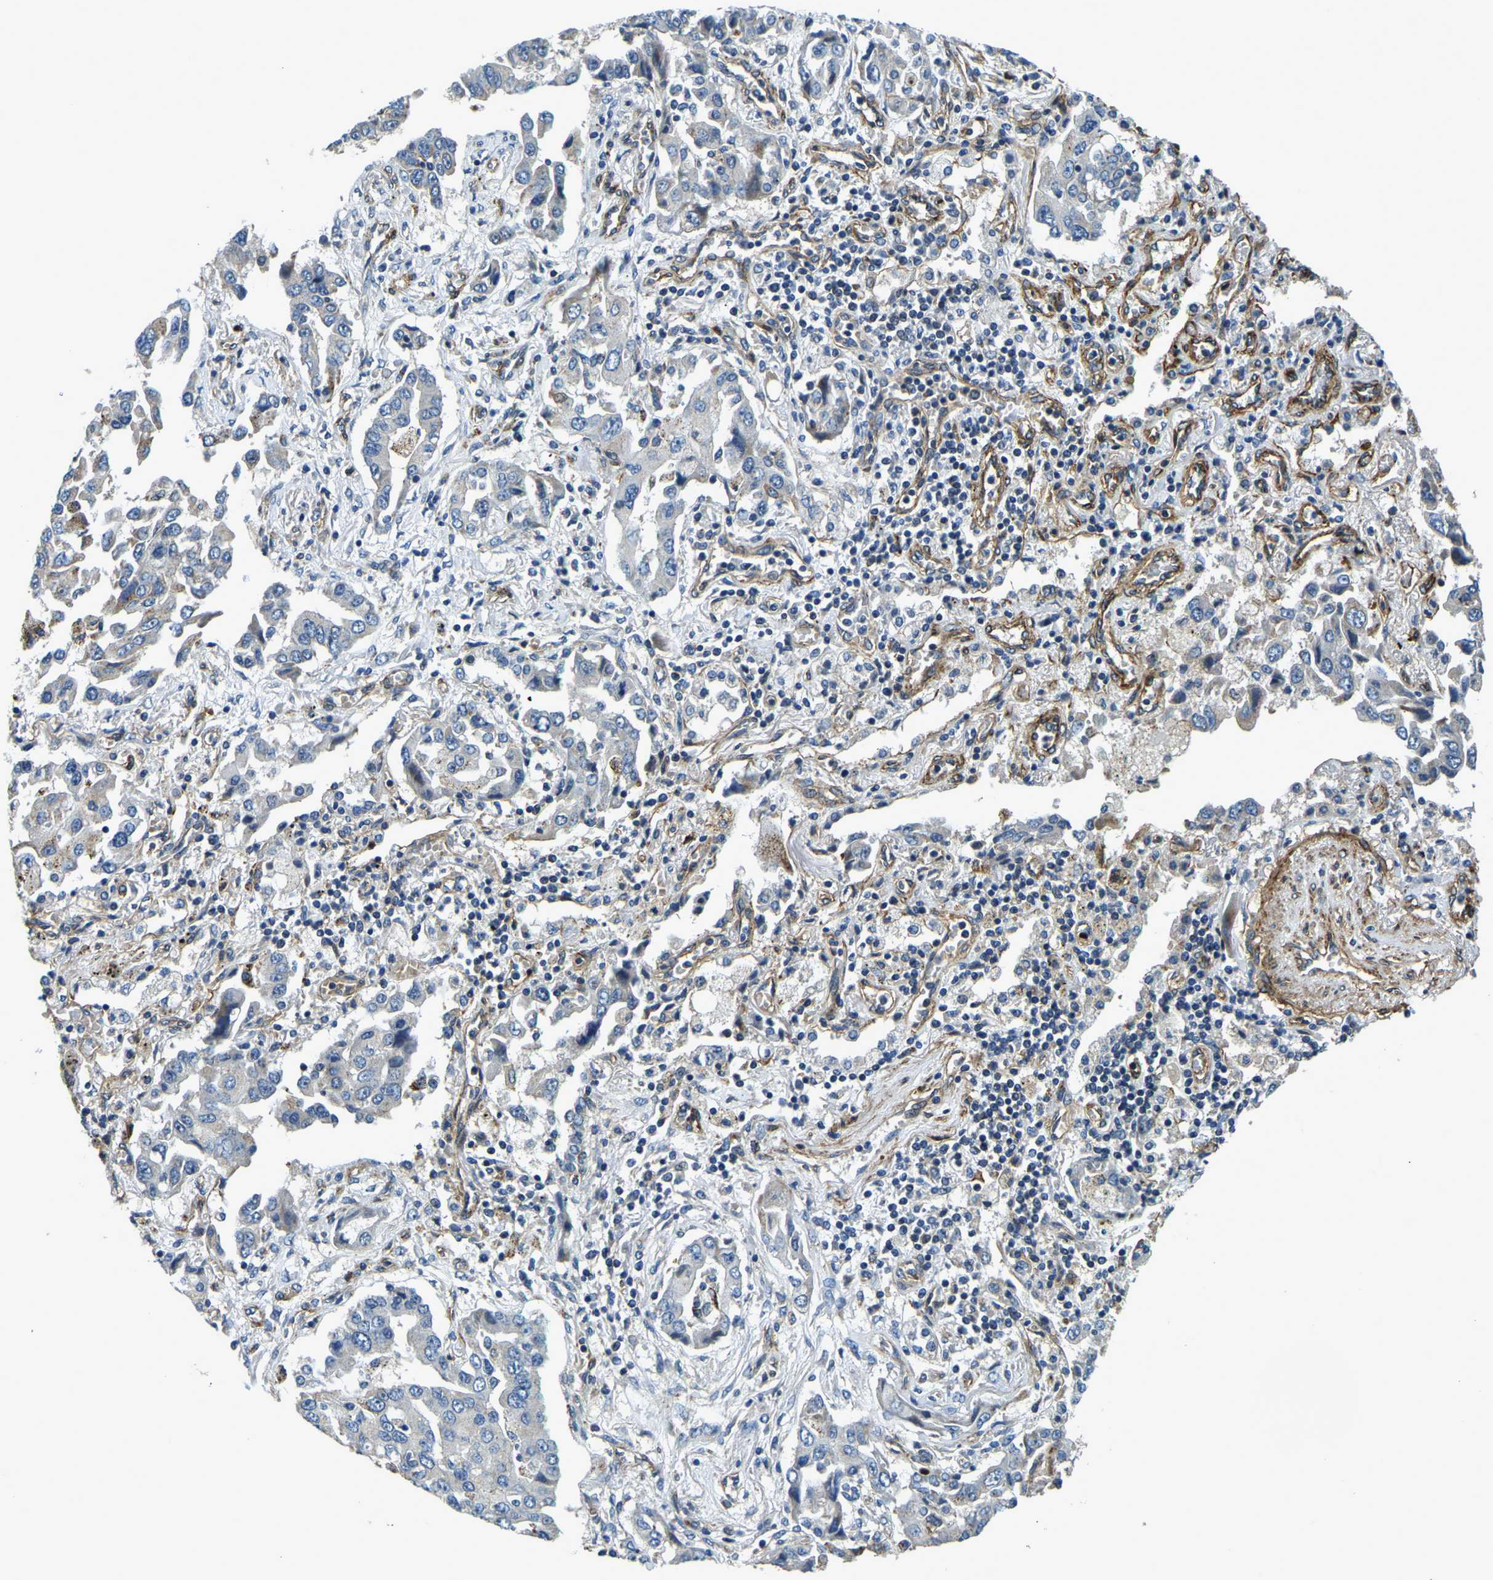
{"staining": {"intensity": "negative", "quantity": "none", "location": "none"}, "tissue": "lung cancer", "cell_type": "Tumor cells", "image_type": "cancer", "snomed": [{"axis": "morphology", "description": "Adenocarcinoma, NOS"}, {"axis": "topography", "description": "Lung"}], "caption": "Lung cancer stained for a protein using immunohistochemistry shows no positivity tumor cells.", "gene": "RNF39", "patient": {"sex": "female", "age": 65}}